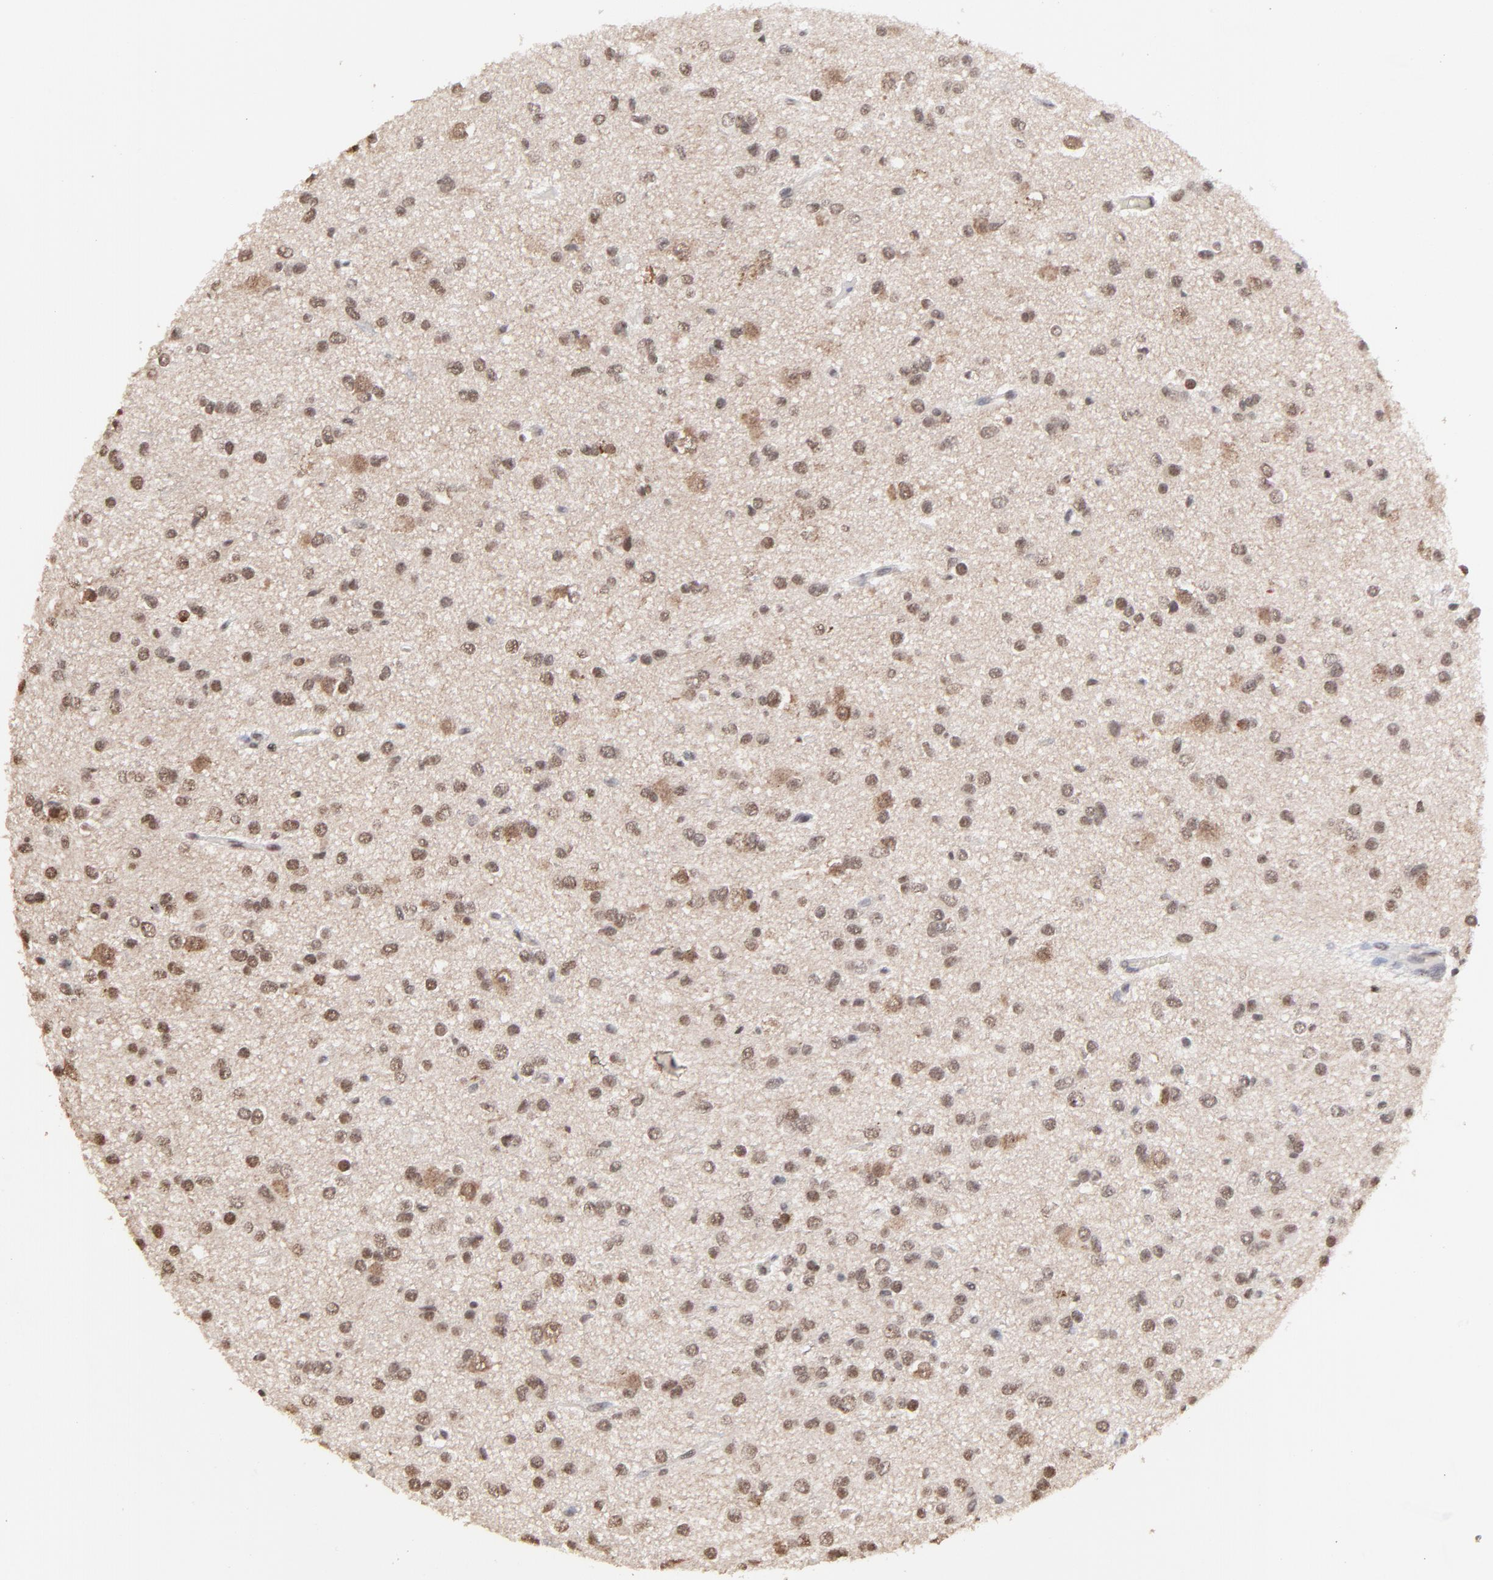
{"staining": {"intensity": "moderate", "quantity": "25%-75%", "location": "cytoplasmic/membranous,nuclear"}, "tissue": "glioma", "cell_type": "Tumor cells", "image_type": "cancer", "snomed": [{"axis": "morphology", "description": "Glioma, malignant, Low grade"}, {"axis": "topography", "description": "Brain"}], "caption": "Protein analysis of malignant glioma (low-grade) tissue reveals moderate cytoplasmic/membranous and nuclear expression in approximately 25%-75% of tumor cells.", "gene": "CHM", "patient": {"sex": "male", "age": 42}}